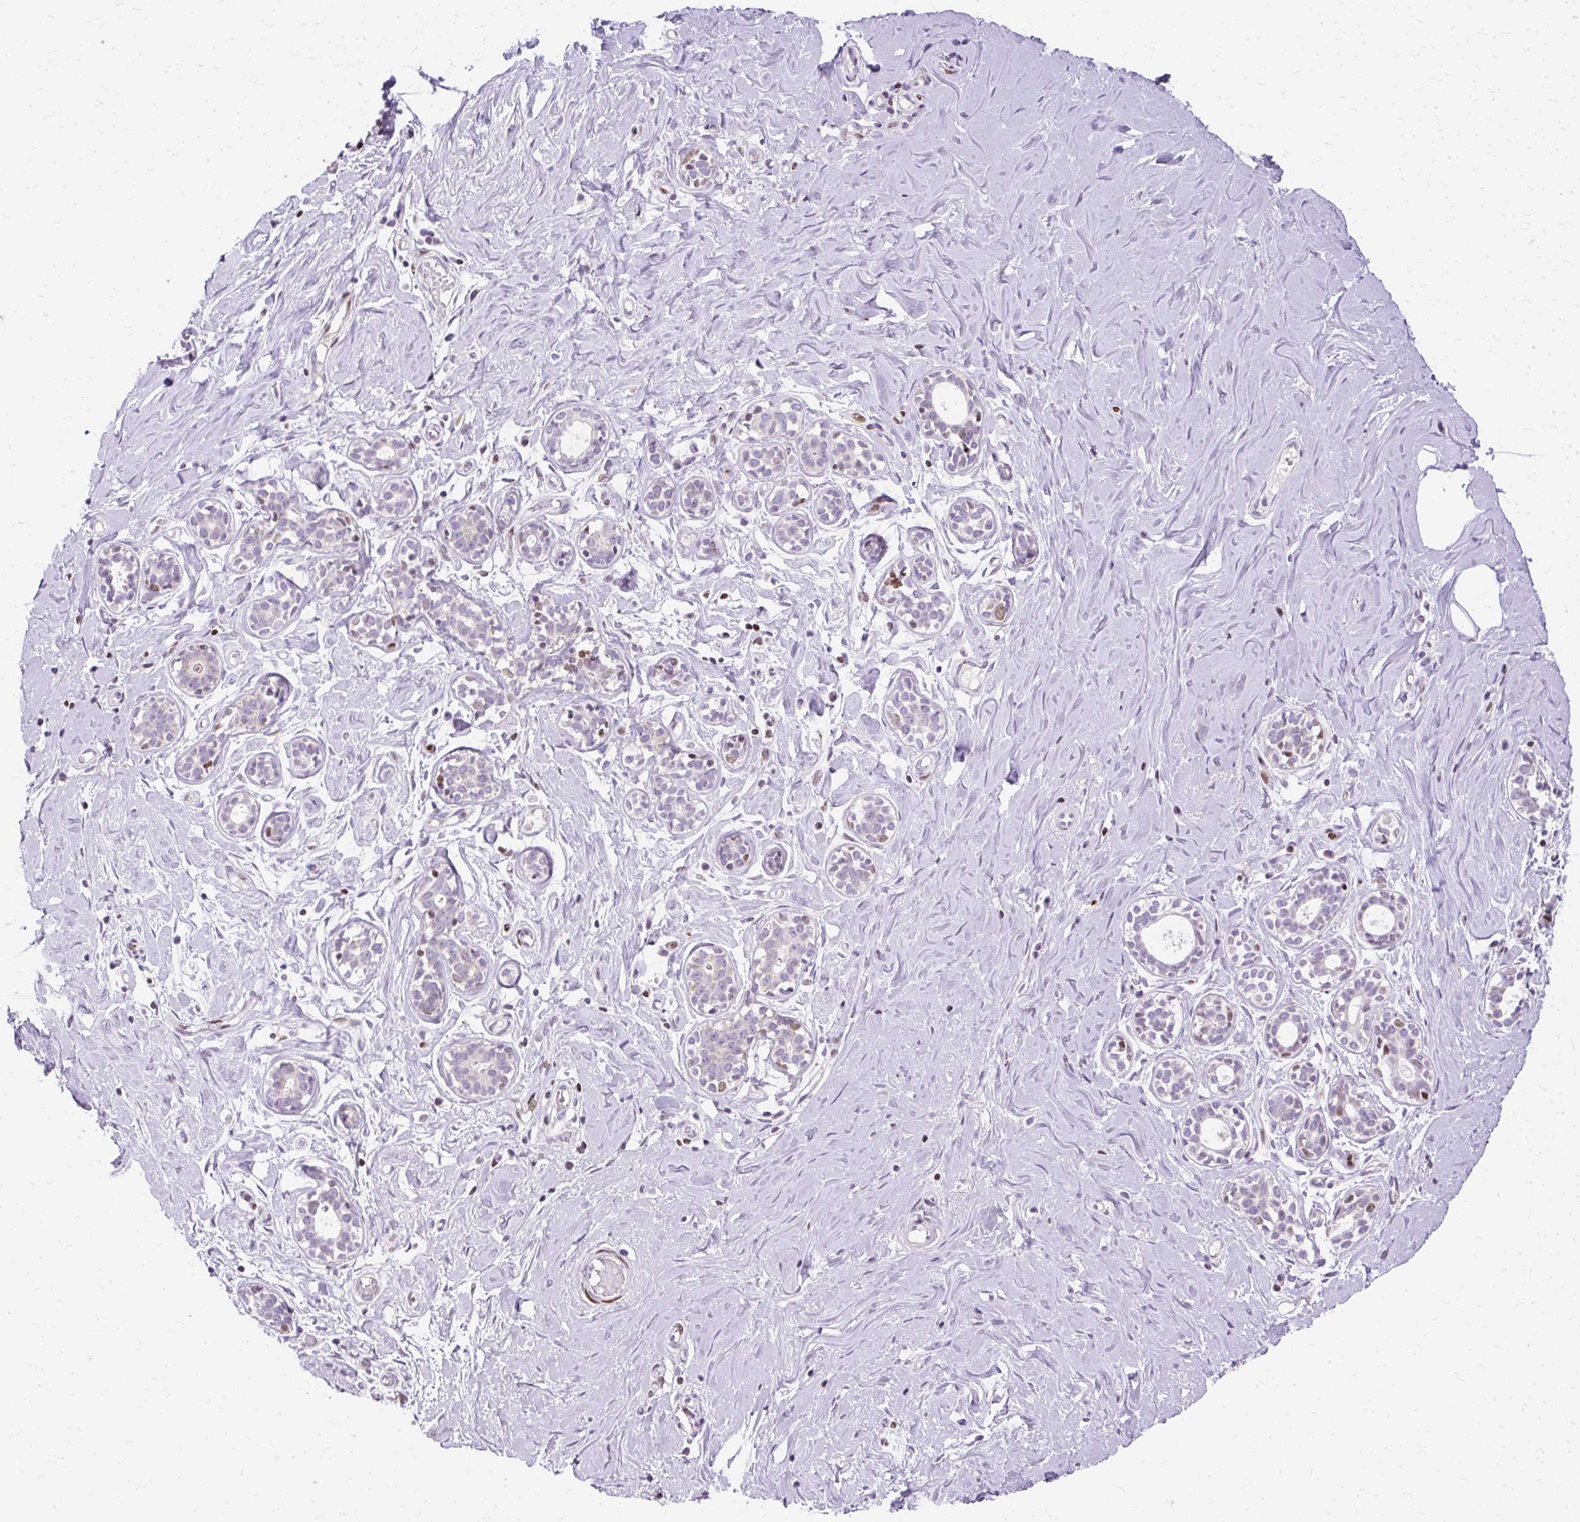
{"staining": {"intensity": "weak", "quantity": "25%-75%", "location": "nuclear"}, "tissue": "breast", "cell_type": "Adipocytes", "image_type": "normal", "snomed": [{"axis": "morphology", "description": "Normal tissue, NOS"}, {"axis": "topography", "description": "Breast"}], "caption": "Protein staining reveals weak nuclear expression in about 25%-75% of adipocytes in unremarkable breast.", "gene": "TMEM177", "patient": {"sex": "female", "age": 27}}